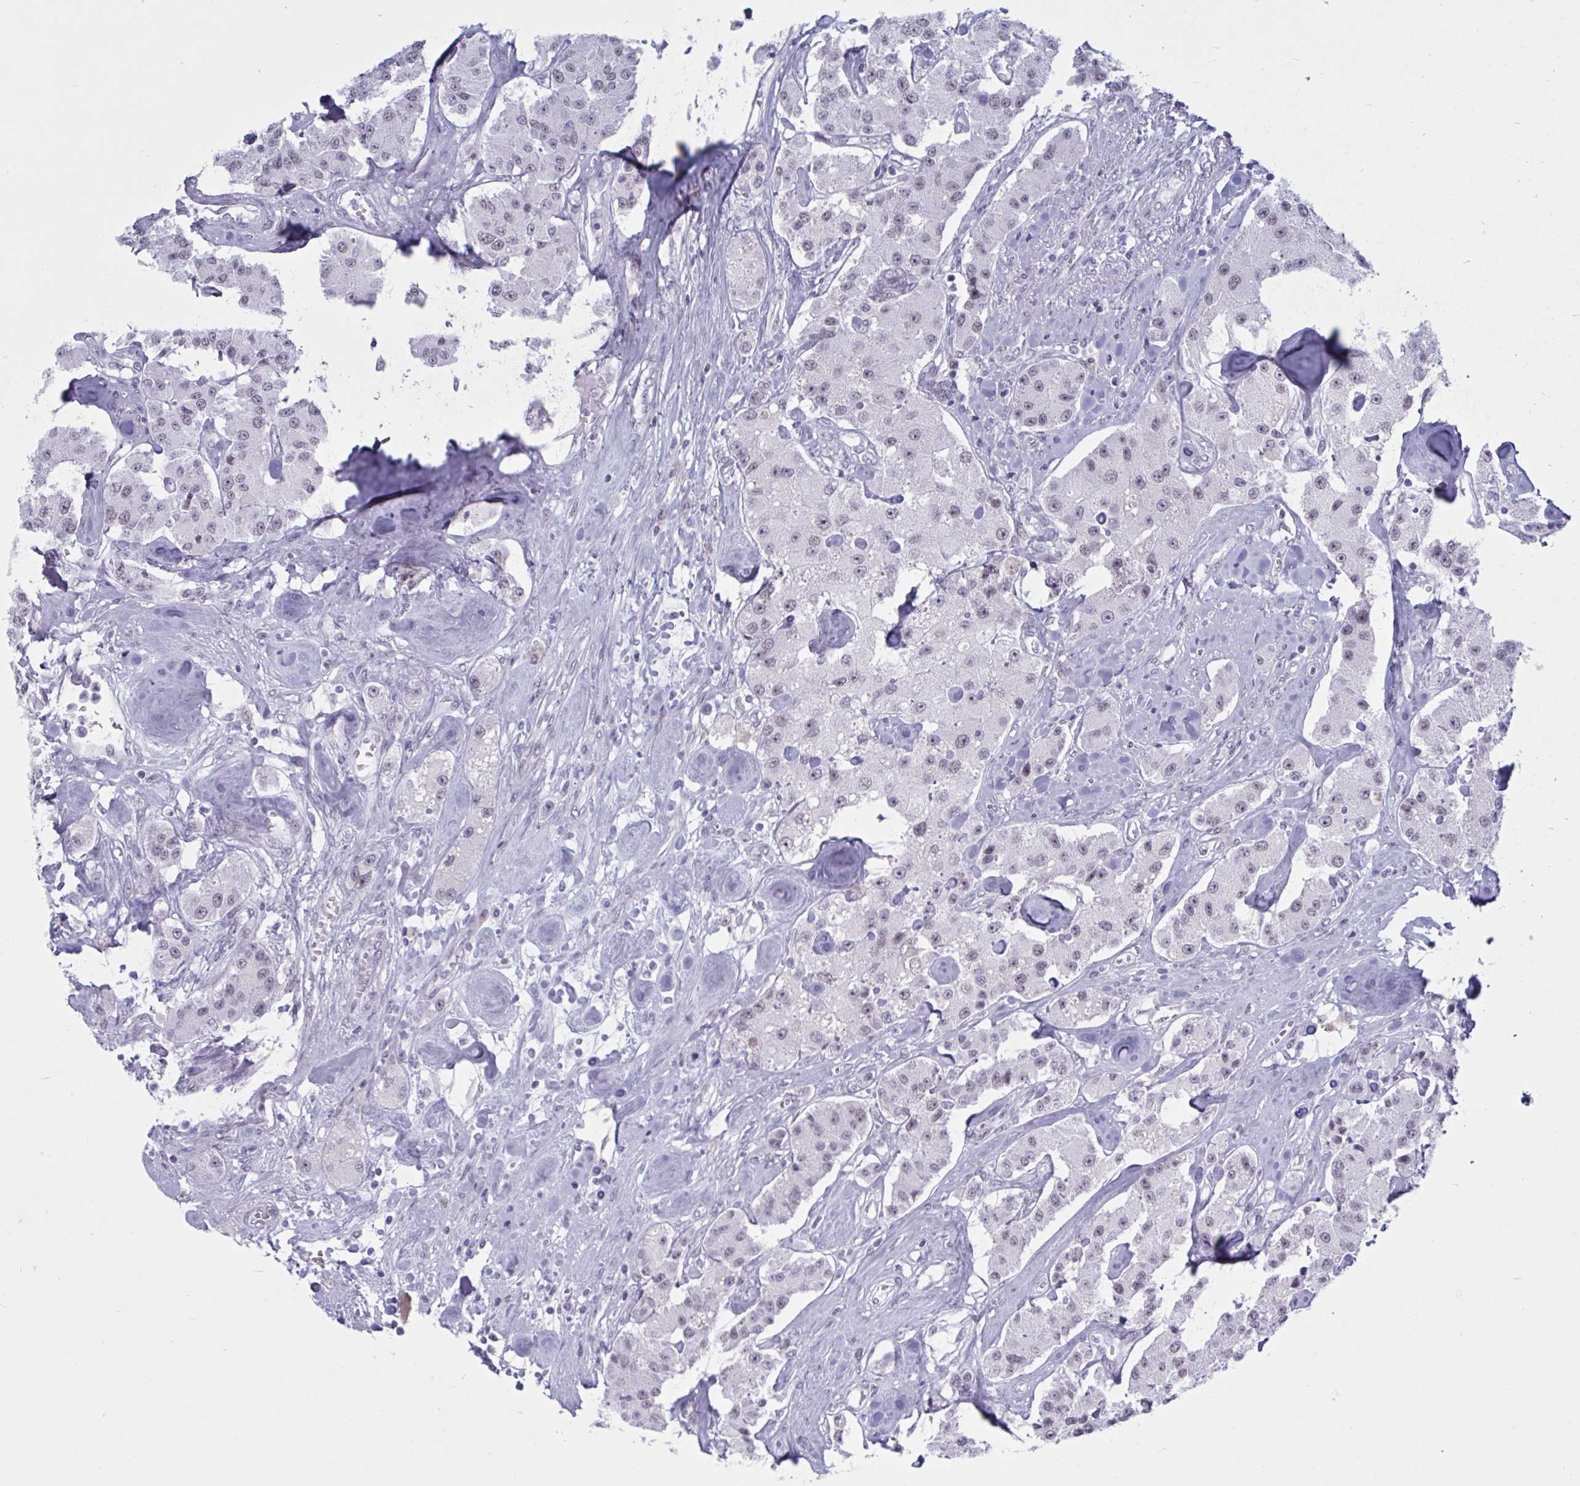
{"staining": {"intensity": "negative", "quantity": "none", "location": "none"}, "tissue": "carcinoid", "cell_type": "Tumor cells", "image_type": "cancer", "snomed": [{"axis": "morphology", "description": "Carcinoid, malignant, NOS"}, {"axis": "topography", "description": "Pancreas"}], "caption": "This is a photomicrograph of immunohistochemistry (IHC) staining of carcinoid, which shows no expression in tumor cells.", "gene": "MSMB", "patient": {"sex": "male", "age": 41}}